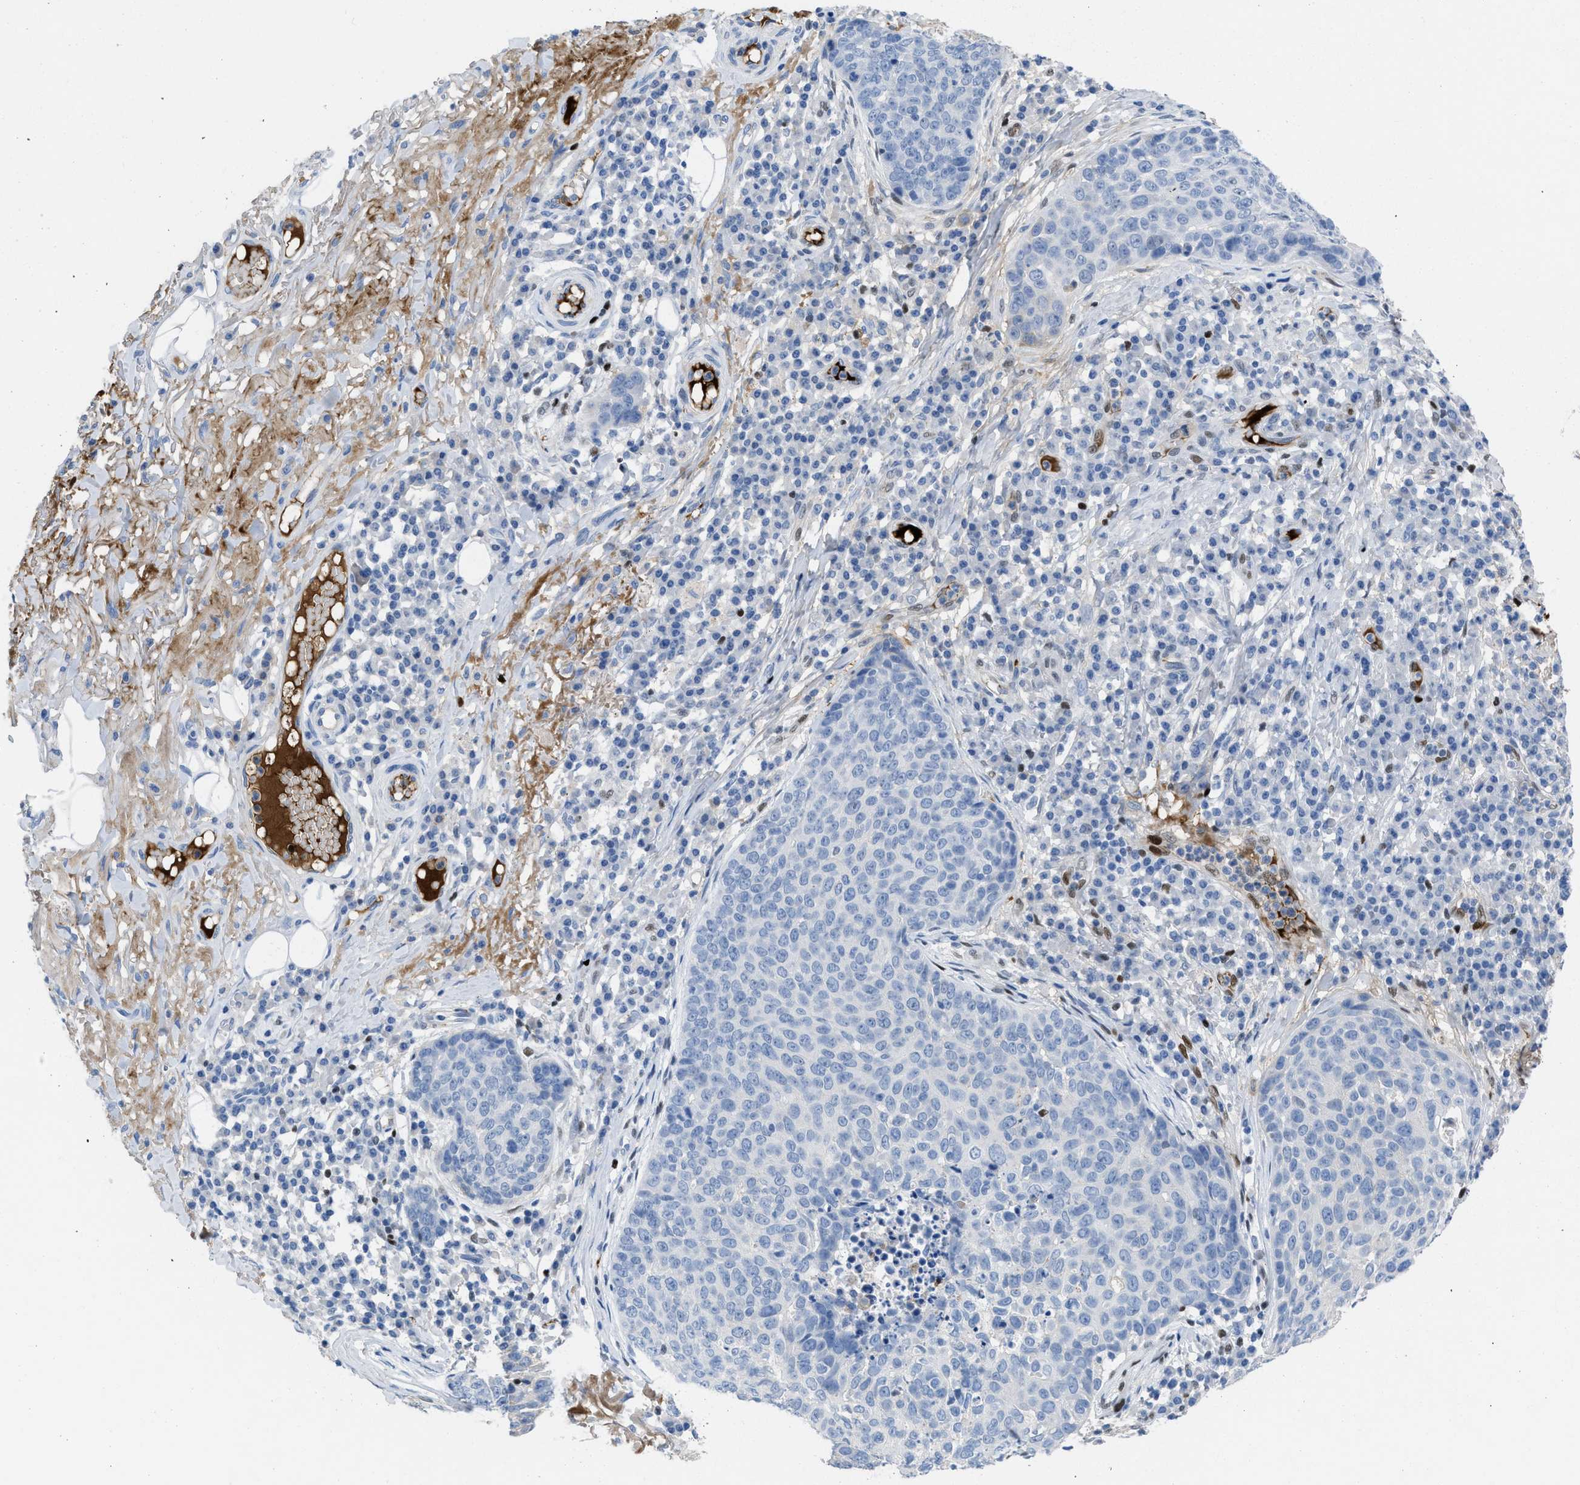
{"staining": {"intensity": "negative", "quantity": "none", "location": "none"}, "tissue": "skin cancer", "cell_type": "Tumor cells", "image_type": "cancer", "snomed": [{"axis": "morphology", "description": "Squamous cell carcinoma in situ, NOS"}, {"axis": "morphology", "description": "Squamous cell carcinoma, NOS"}, {"axis": "topography", "description": "Skin"}], "caption": "High power microscopy histopathology image of an immunohistochemistry (IHC) photomicrograph of skin squamous cell carcinoma, revealing no significant staining in tumor cells.", "gene": "LEF1", "patient": {"sex": "male", "age": 93}}